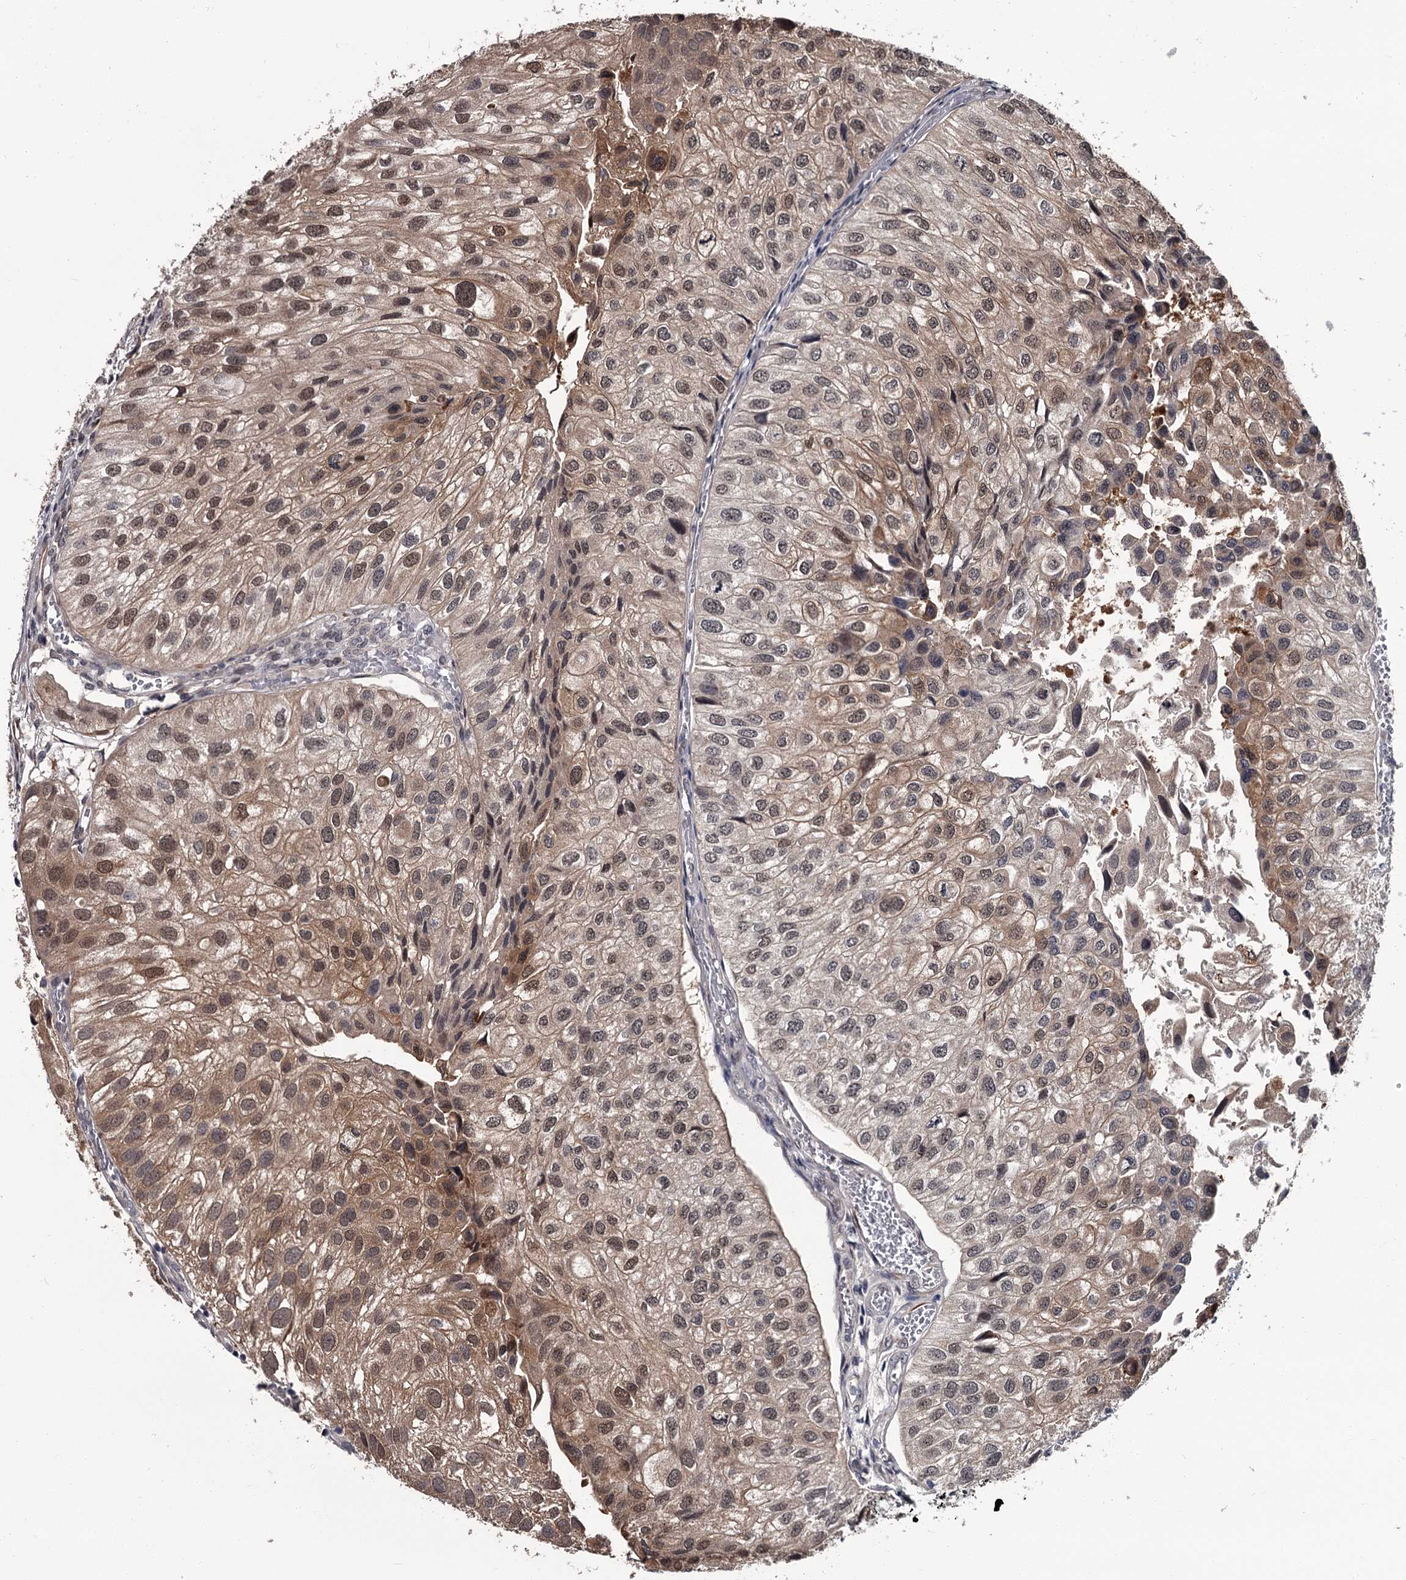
{"staining": {"intensity": "moderate", "quantity": "25%-75%", "location": "cytoplasmic/membranous,nuclear"}, "tissue": "urothelial cancer", "cell_type": "Tumor cells", "image_type": "cancer", "snomed": [{"axis": "morphology", "description": "Urothelial carcinoma, Low grade"}, {"axis": "topography", "description": "Urinary bladder"}], "caption": "Urothelial cancer stained for a protein reveals moderate cytoplasmic/membranous and nuclear positivity in tumor cells. Ihc stains the protein in brown and the nuclei are stained blue.", "gene": "PRPF40B", "patient": {"sex": "female", "age": 89}}